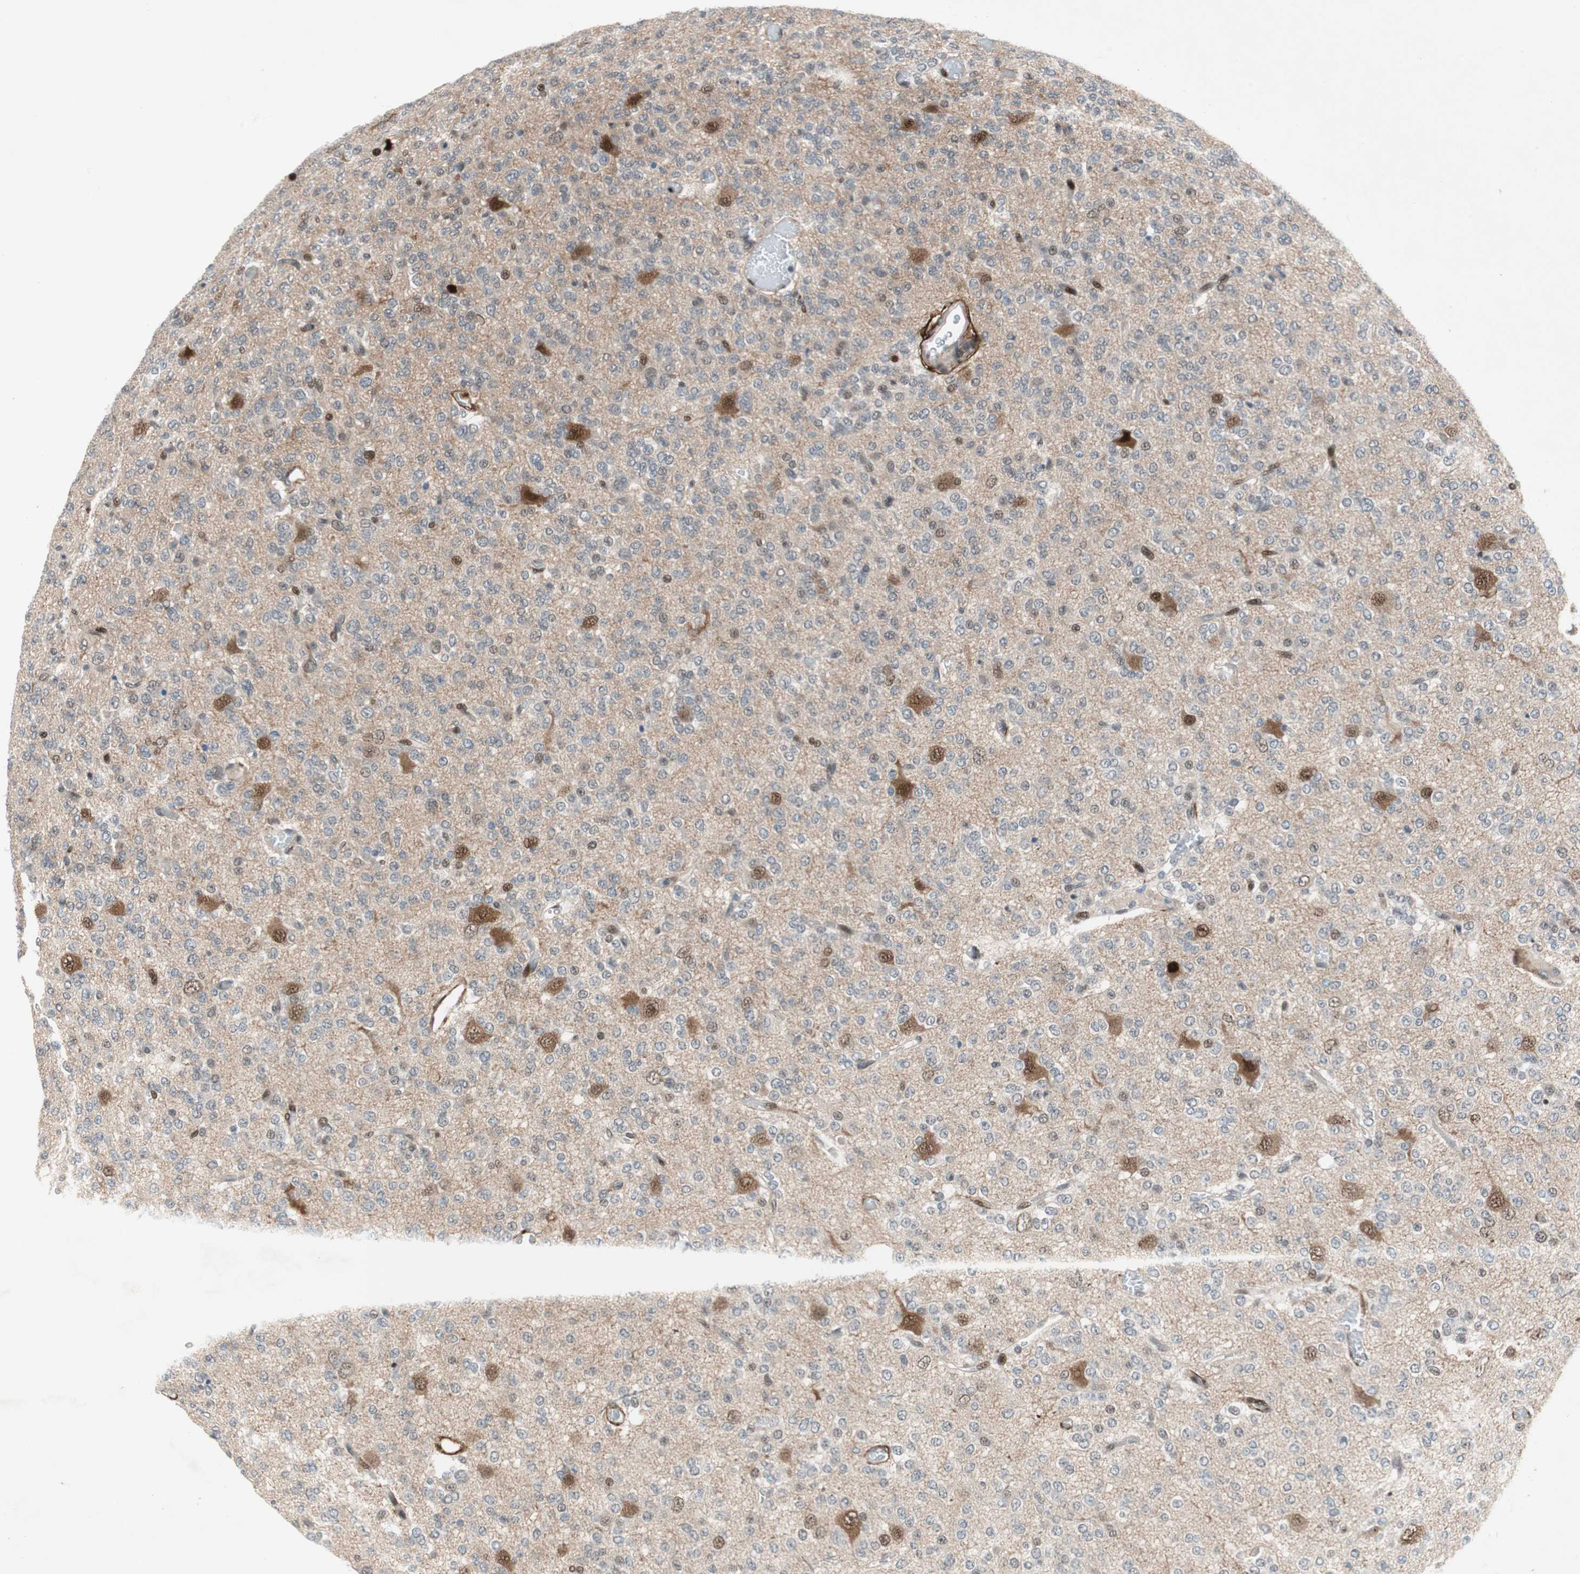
{"staining": {"intensity": "moderate", "quantity": "<25%", "location": "nuclear"}, "tissue": "glioma", "cell_type": "Tumor cells", "image_type": "cancer", "snomed": [{"axis": "morphology", "description": "Glioma, malignant, Low grade"}, {"axis": "topography", "description": "Brain"}], "caption": "Human malignant glioma (low-grade) stained with a brown dye displays moderate nuclear positive positivity in approximately <25% of tumor cells.", "gene": "FBXO44", "patient": {"sex": "male", "age": 38}}